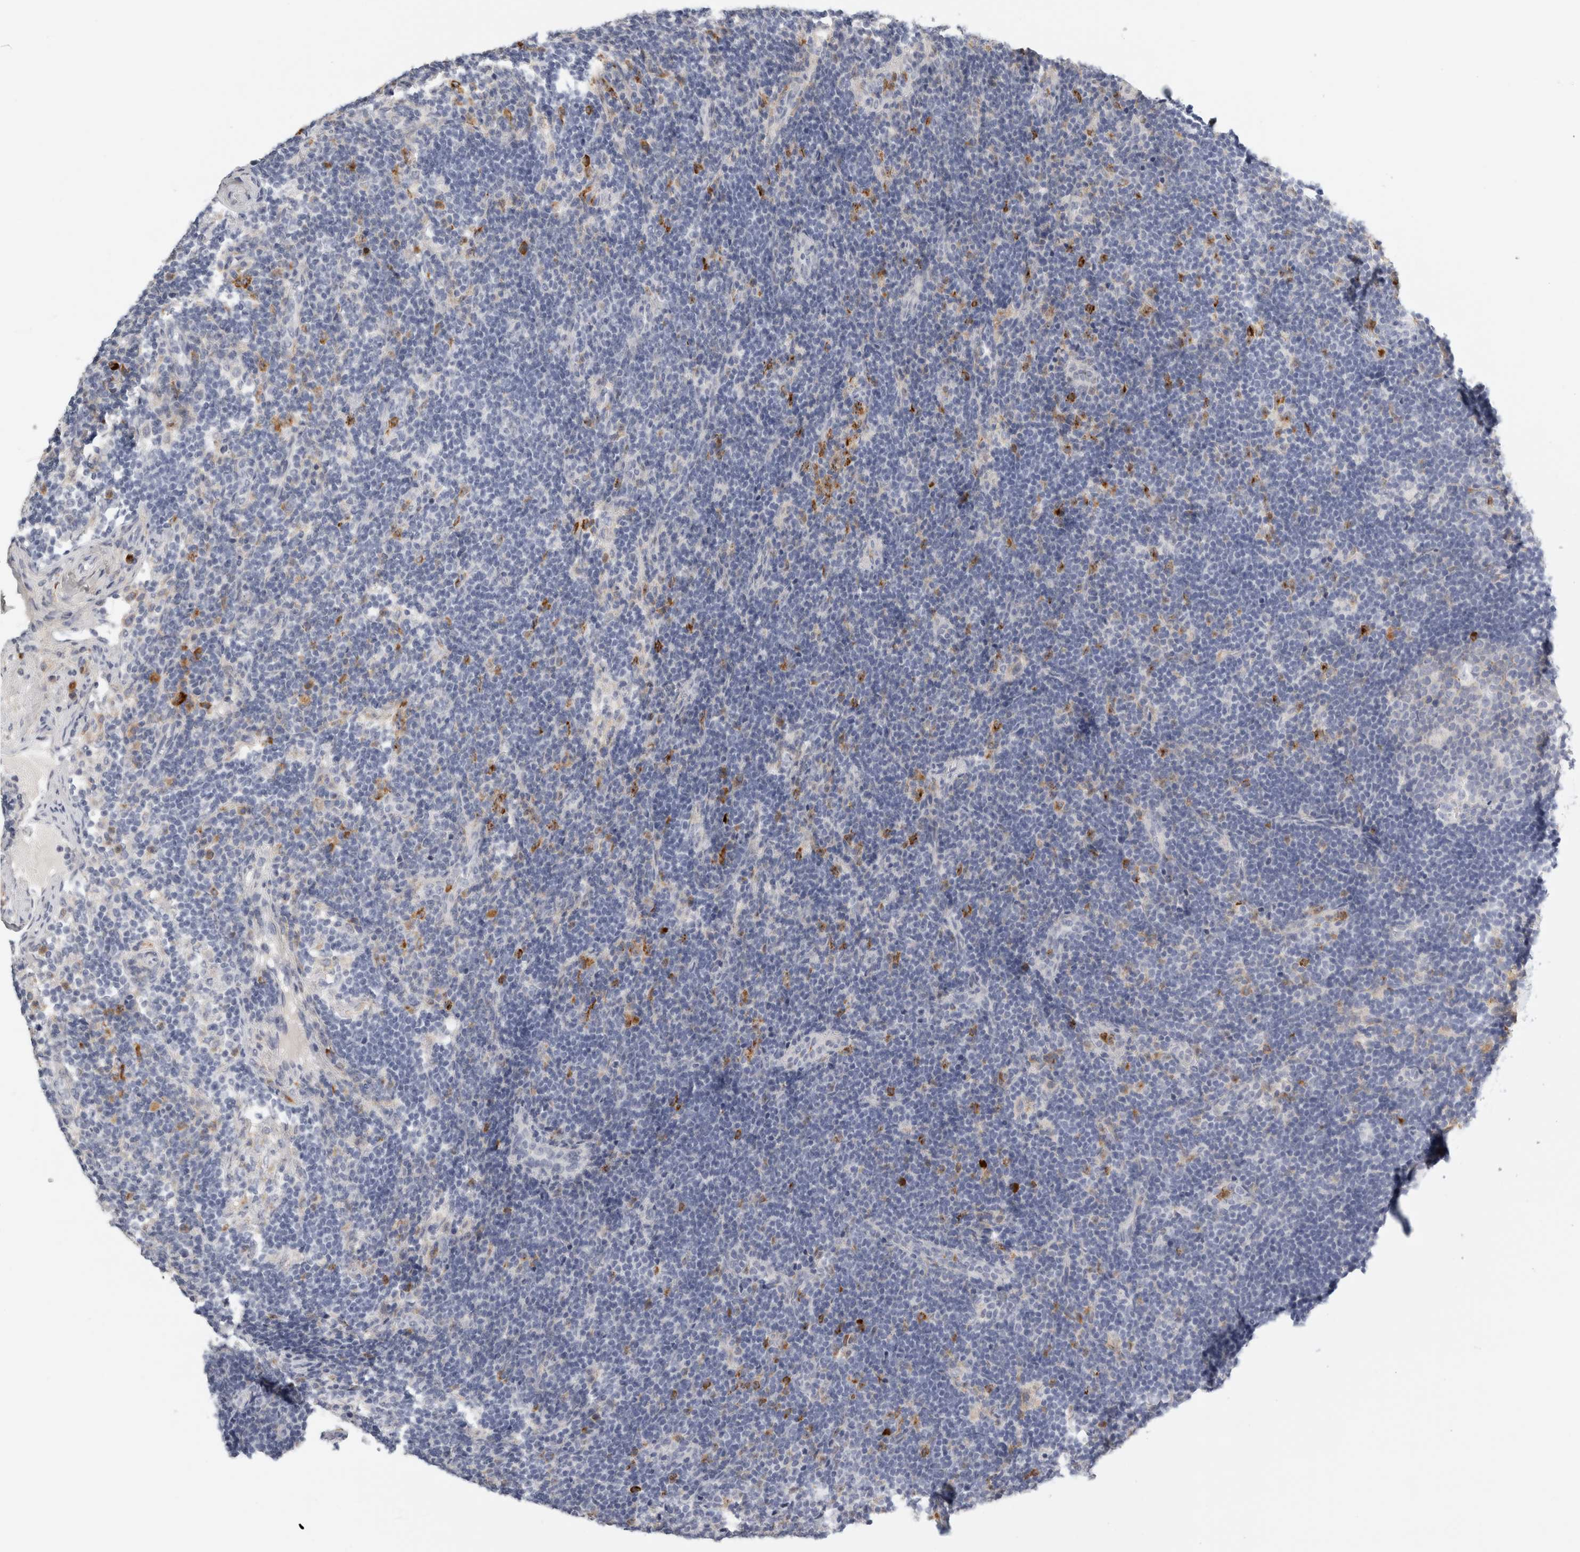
{"staining": {"intensity": "negative", "quantity": "none", "location": "none"}, "tissue": "lymph node", "cell_type": "Germinal center cells", "image_type": "normal", "snomed": [{"axis": "morphology", "description": "Normal tissue, NOS"}, {"axis": "topography", "description": "Lymph node"}], "caption": "Lymph node stained for a protein using immunohistochemistry (IHC) shows no expression germinal center cells.", "gene": "FGL2", "patient": {"sex": "female", "age": 22}}